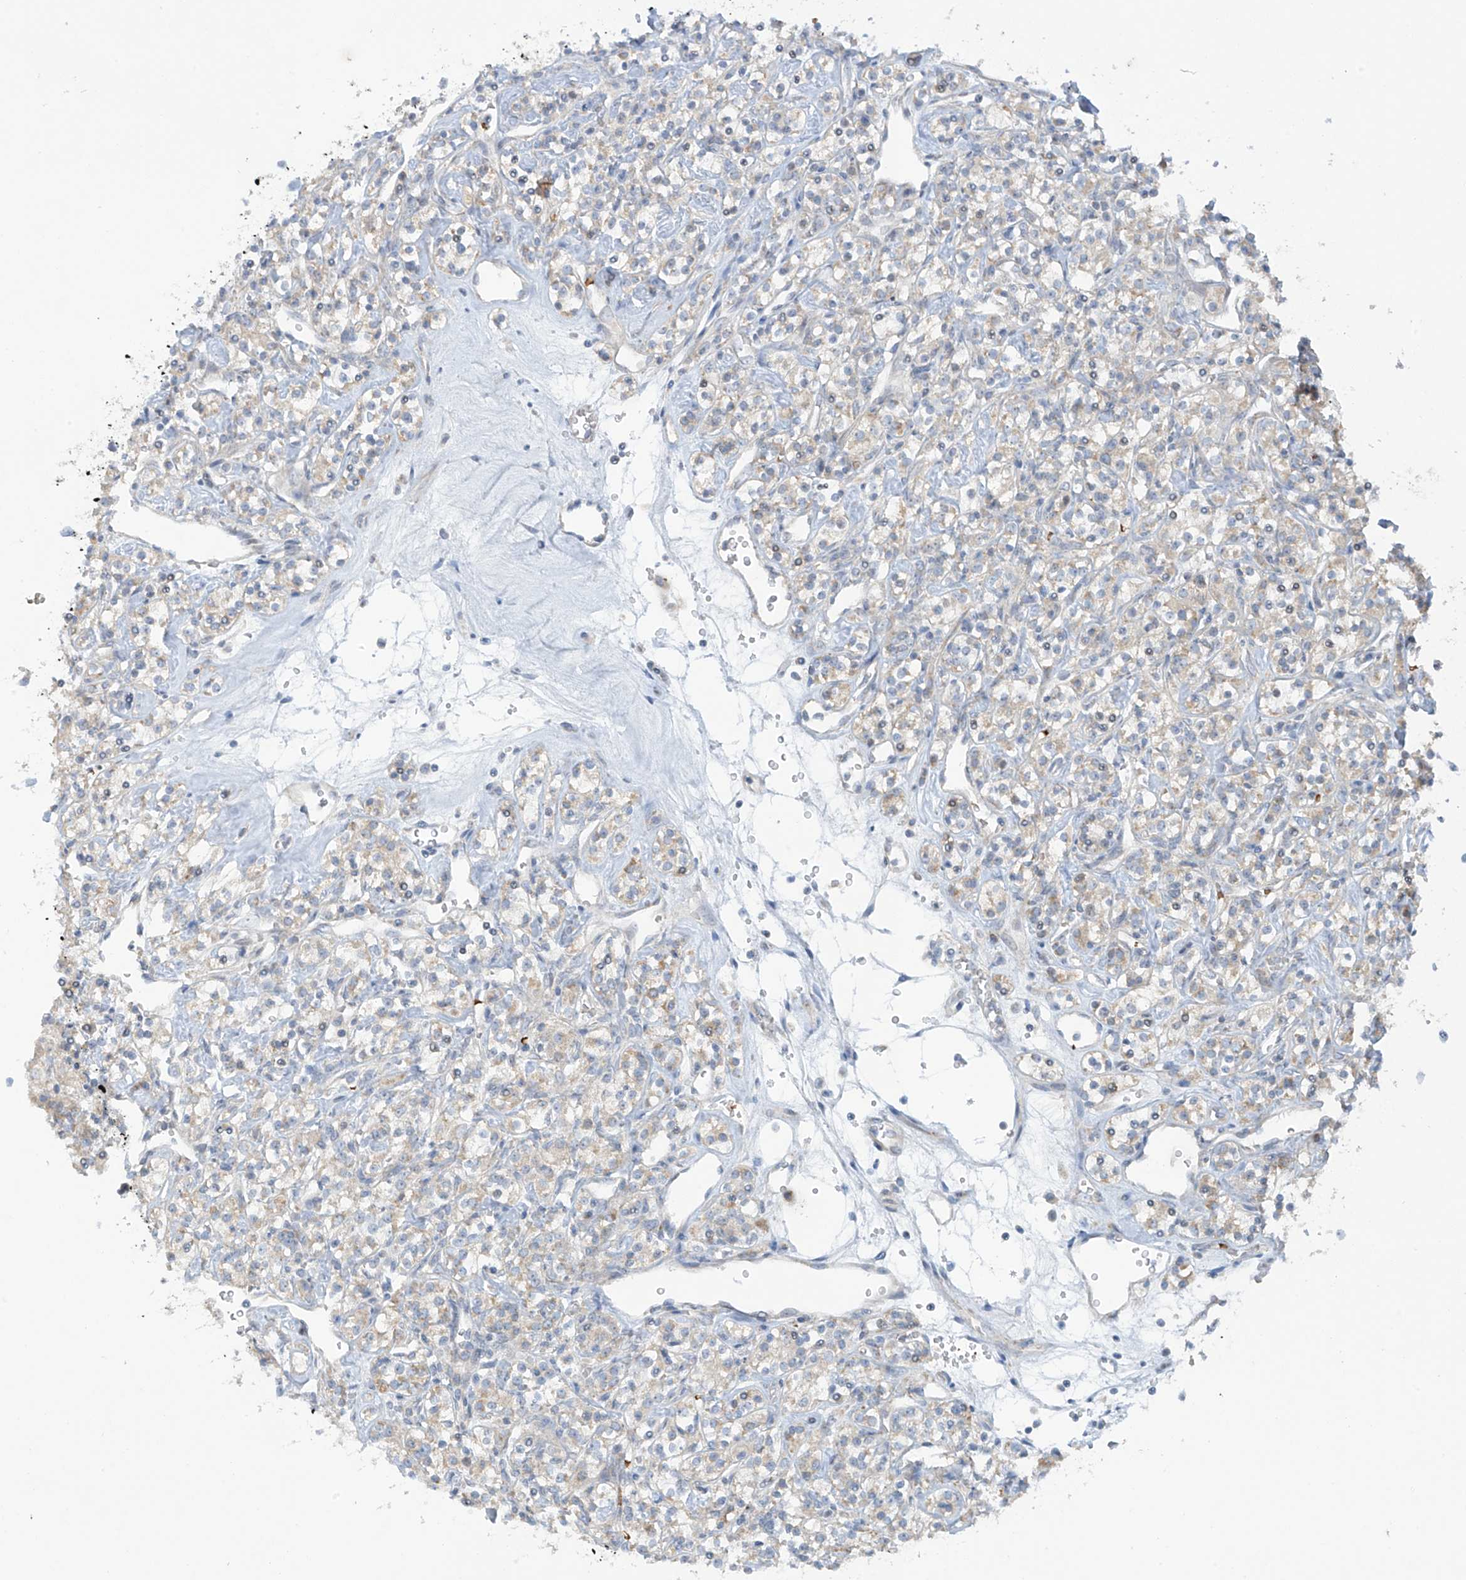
{"staining": {"intensity": "weak", "quantity": "<25%", "location": "cytoplasmic/membranous"}, "tissue": "renal cancer", "cell_type": "Tumor cells", "image_type": "cancer", "snomed": [{"axis": "morphology", "description": "Adenocarcinoma, NOS"}, {"axis": "topography", "description": "Kidney"}], "caption": "Immunohistochemistry (IHC) image of neoplastic tissue: human renal adenocarcinoma stained with DAB reveals no significant protein expression in tumor cells.", "gene": "METTL18", "patient": {"sex": "male", "age": 77}}